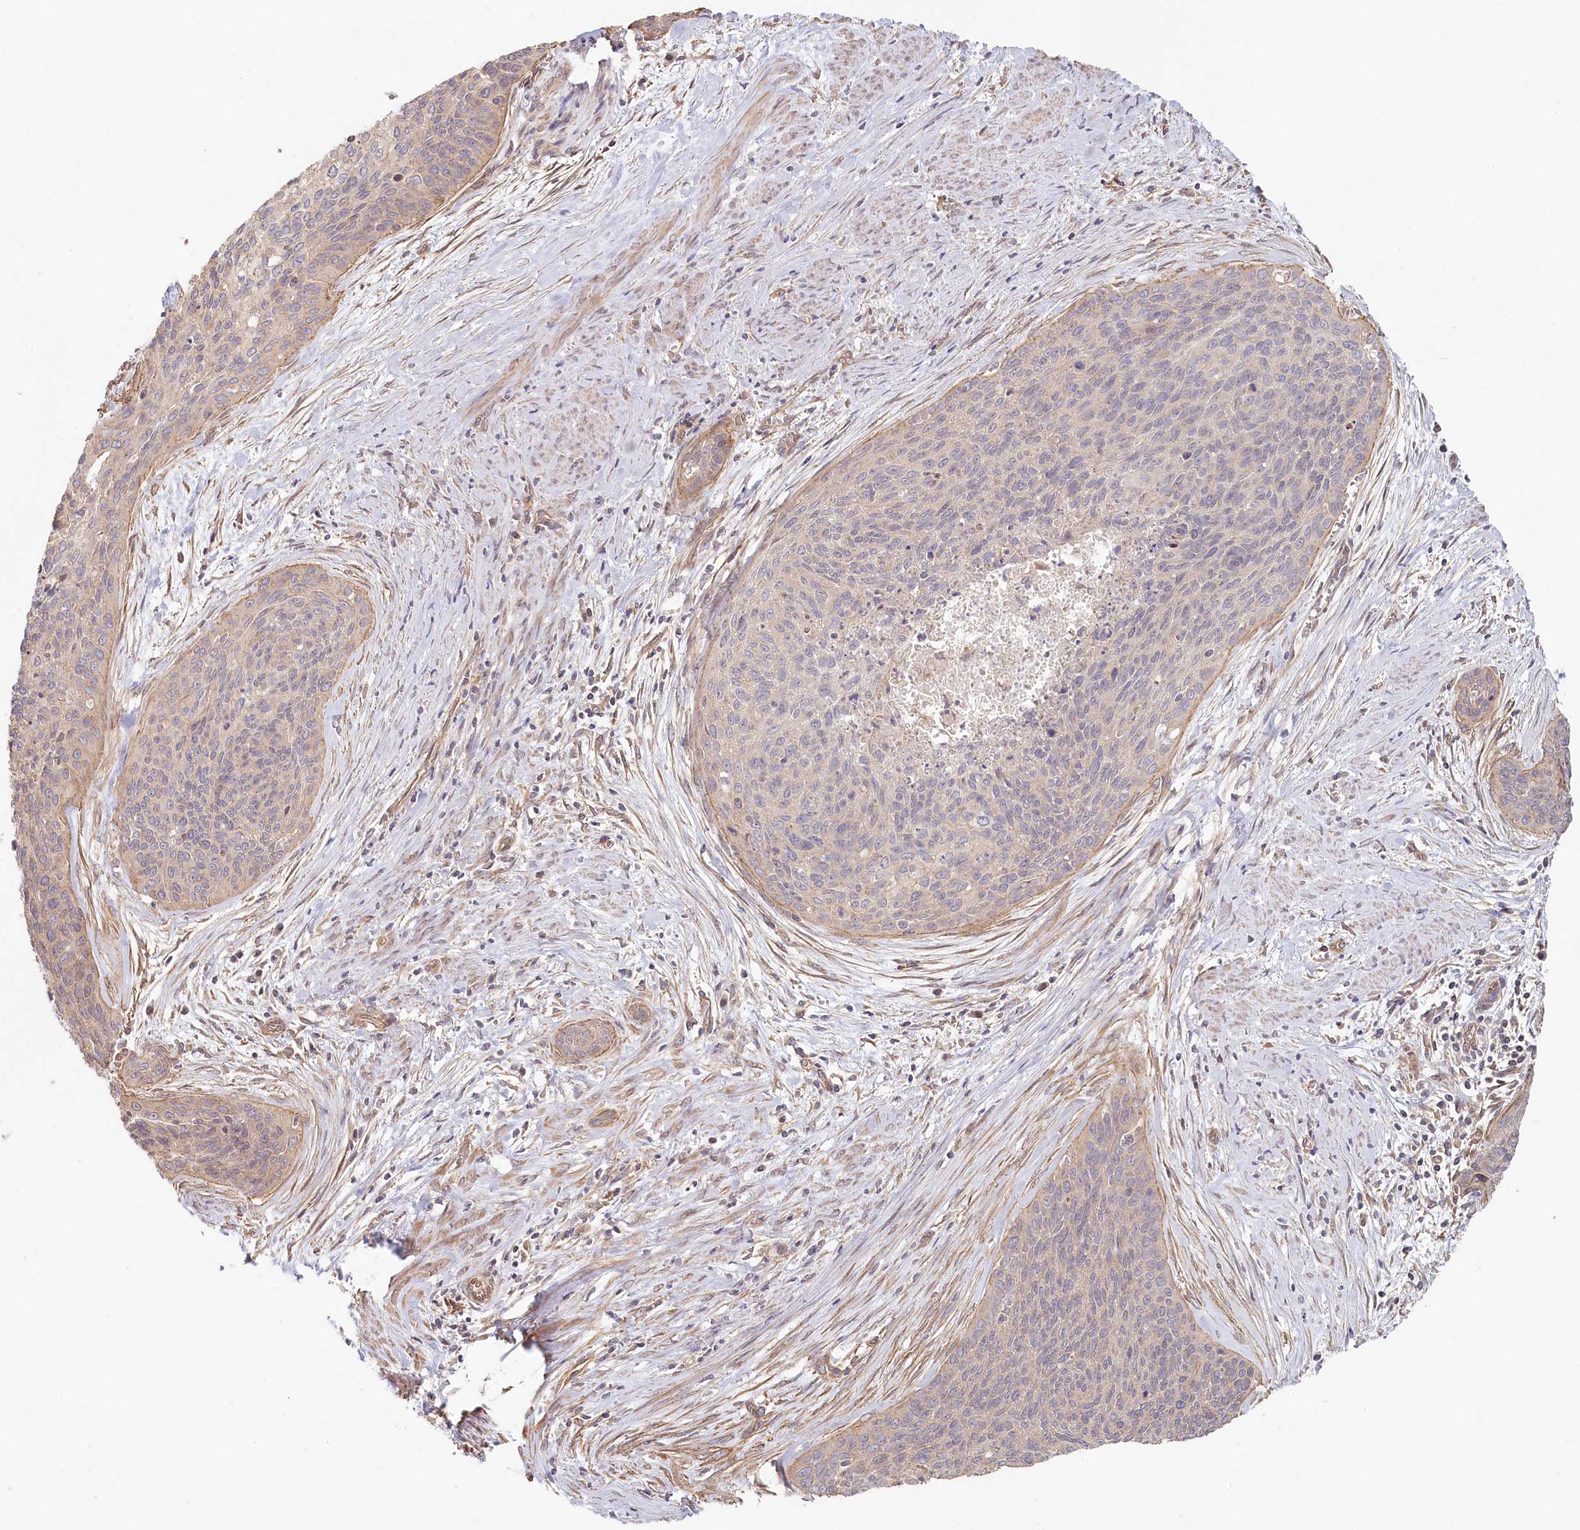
{"staining": {"intensity": "negative", "quantity": "none", "location": "none"}, "tissue": "cervical cancer", "cell_type": "Tumor cells", "image_type": "cancer", "snomed": [{"axis": "morphology", "description": "Squamous cell carcinoma, NOS"}, {"axis": "topography", "description": "Cervix"}], "caption": "High power microscopy micrograph of an immunohistochemistry micrograph of squamous cell carcinoma (cervical), revealing no significant staining in tumor cells.", "gene": "TCHP", "patient": {"sex": "female", "age": 55}}